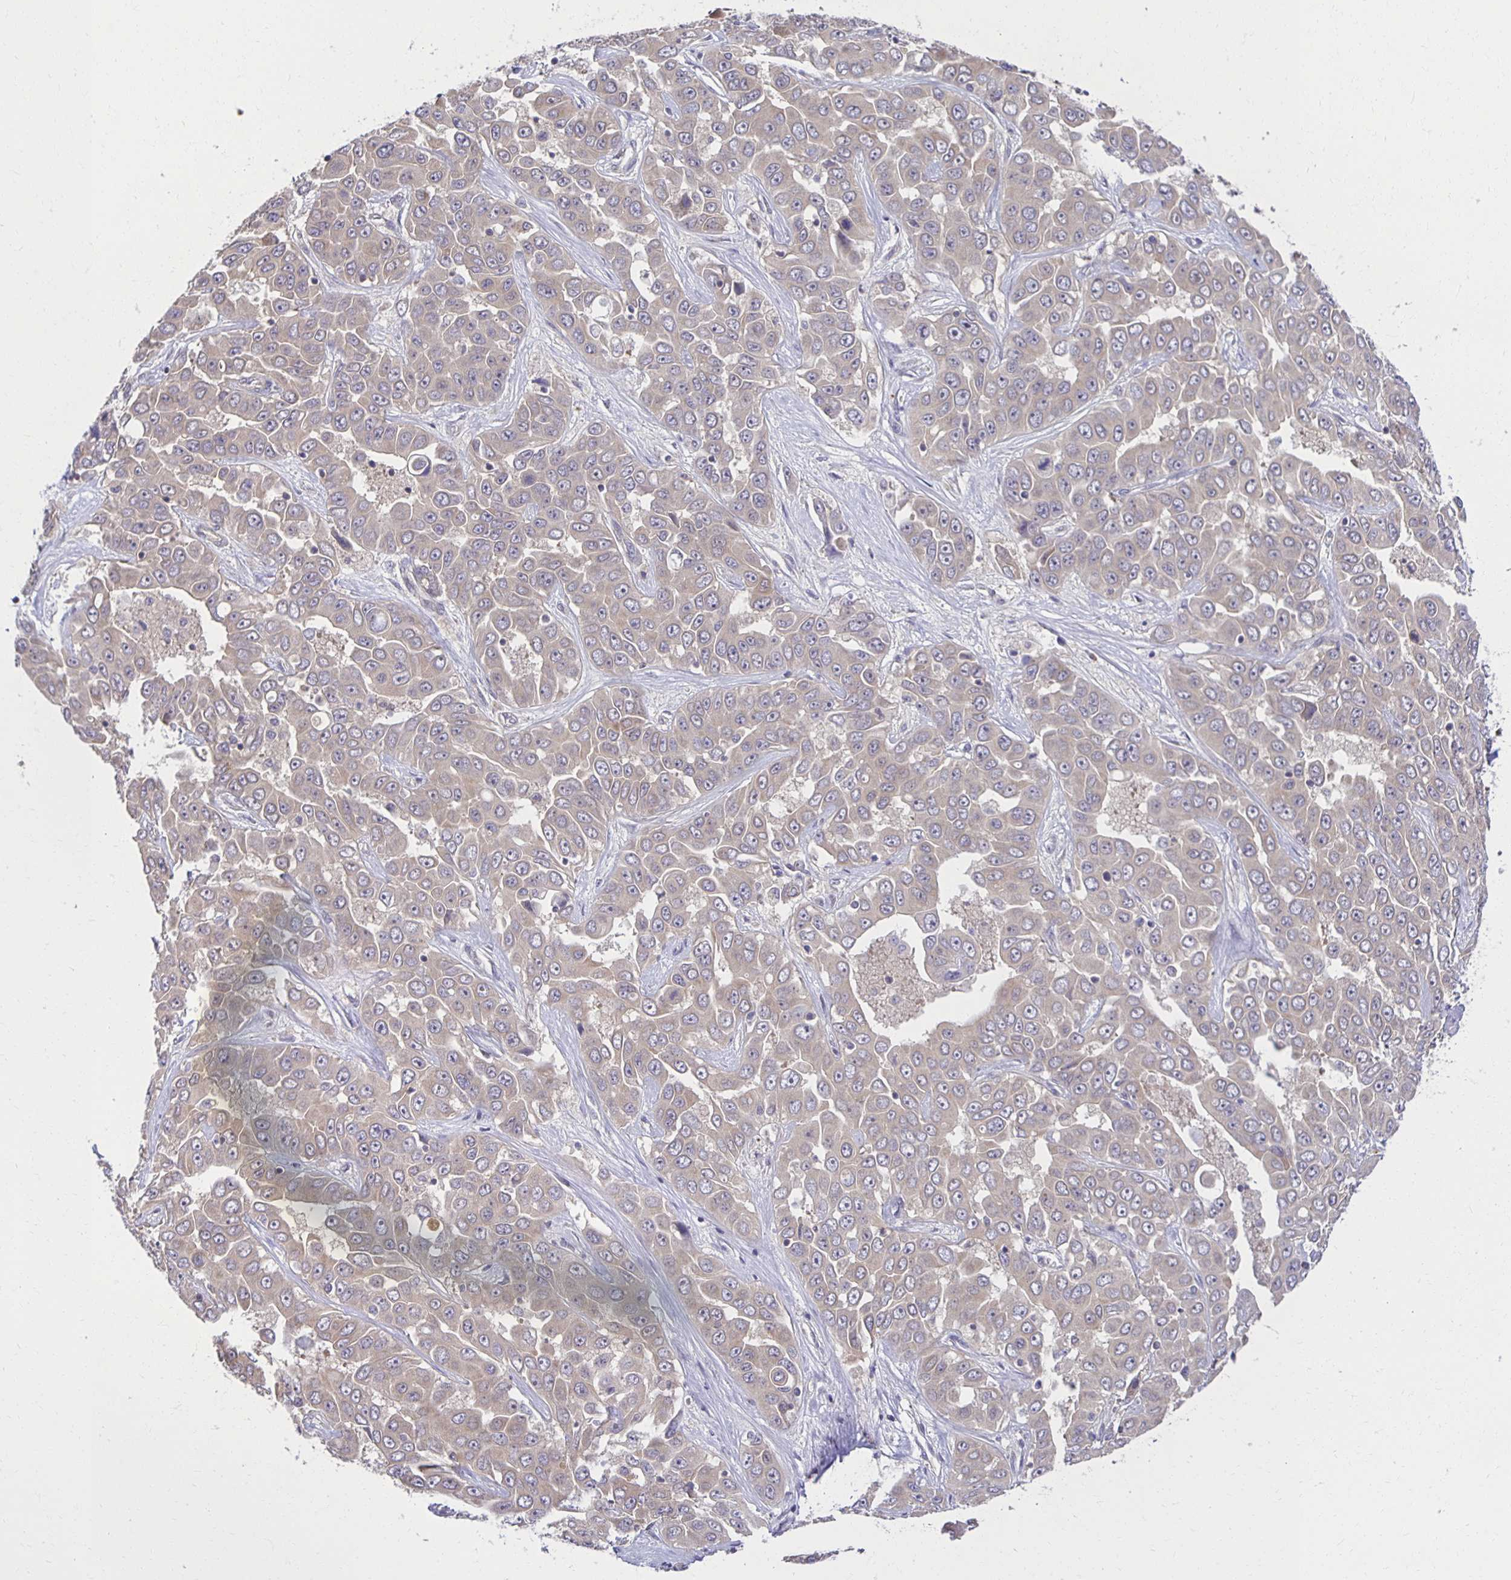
{"staining": {"intensity": "negative", "quantity": "none", "location": "none"}, "tissue": "liver cancer", "cell_type": "Tumor cells", "image_type": "cancer", "snomed": [{"axis": "morphology", "description": "Cholangiocarcinoma"}, {"axis": "topography", "description": "Liver"}], "caption": "There is no significant positivity in tumor cells of cholangiocarcinoma (liver).", "gene": "MIEN1", "patient": {"sex": "female", "age": 52}}